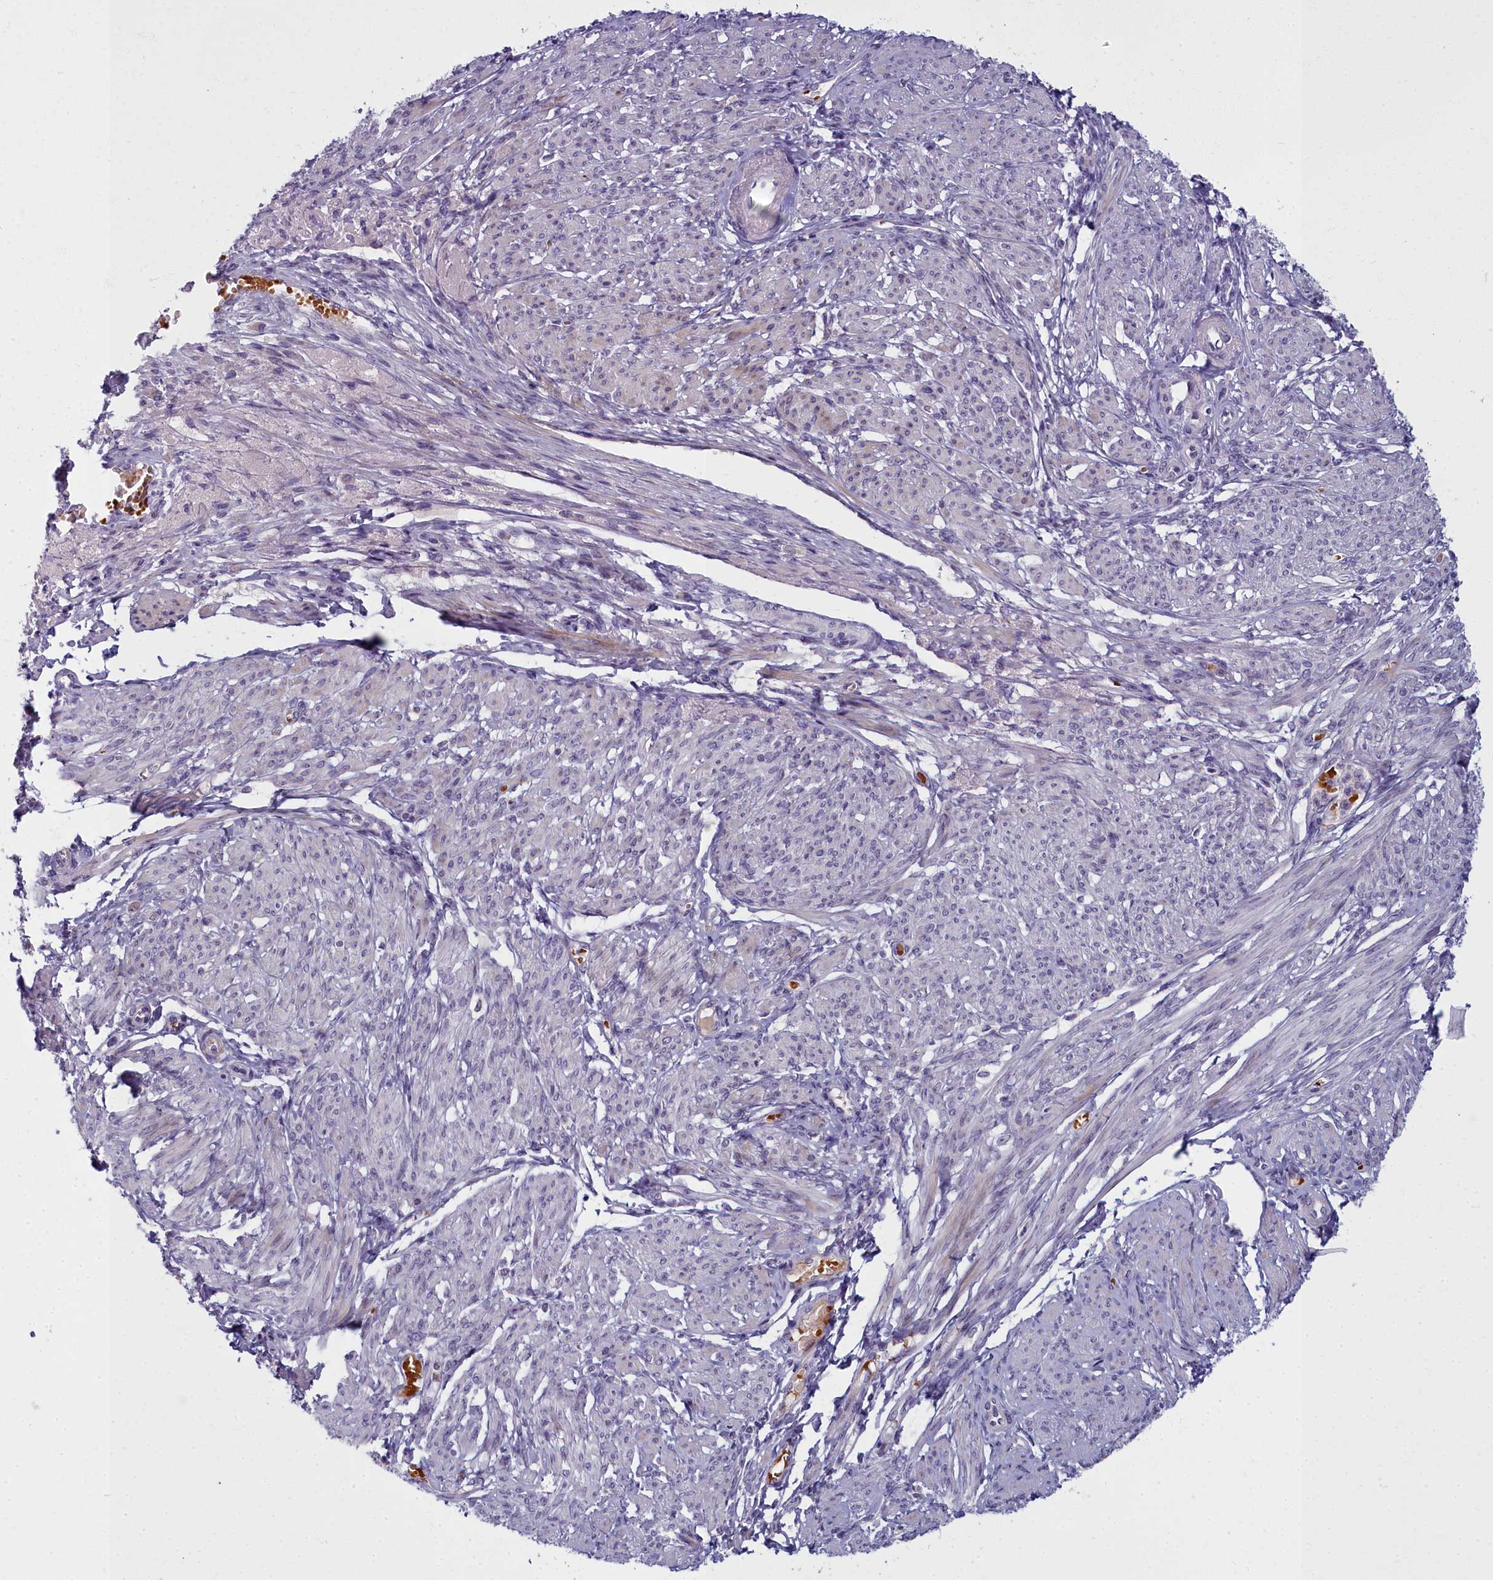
{"staining": {"intensity": "weak", "quantity": "25%-75%", "location": "cytoplasmic/membranous"}, "tissue": "smooth muscle", "cell_type": "Smooth muscle cells", "image_type": "normal", "snomed": [{"axis": "morphology", "description": "Normal tissue, NOS"}, {"axis": "topography", "description": "Smooth muscle"}], "caption": "Protein analysis of unremarkable smooth muscle shows weak cytoplasmic/membranous staining in approximately 25%-75% of smooth muscle cells. (brown staining indicates protein expression, while blue staining denotes nuclei).", "gene": "ARL15", "patient": {"sex": "female", "age": 39}}